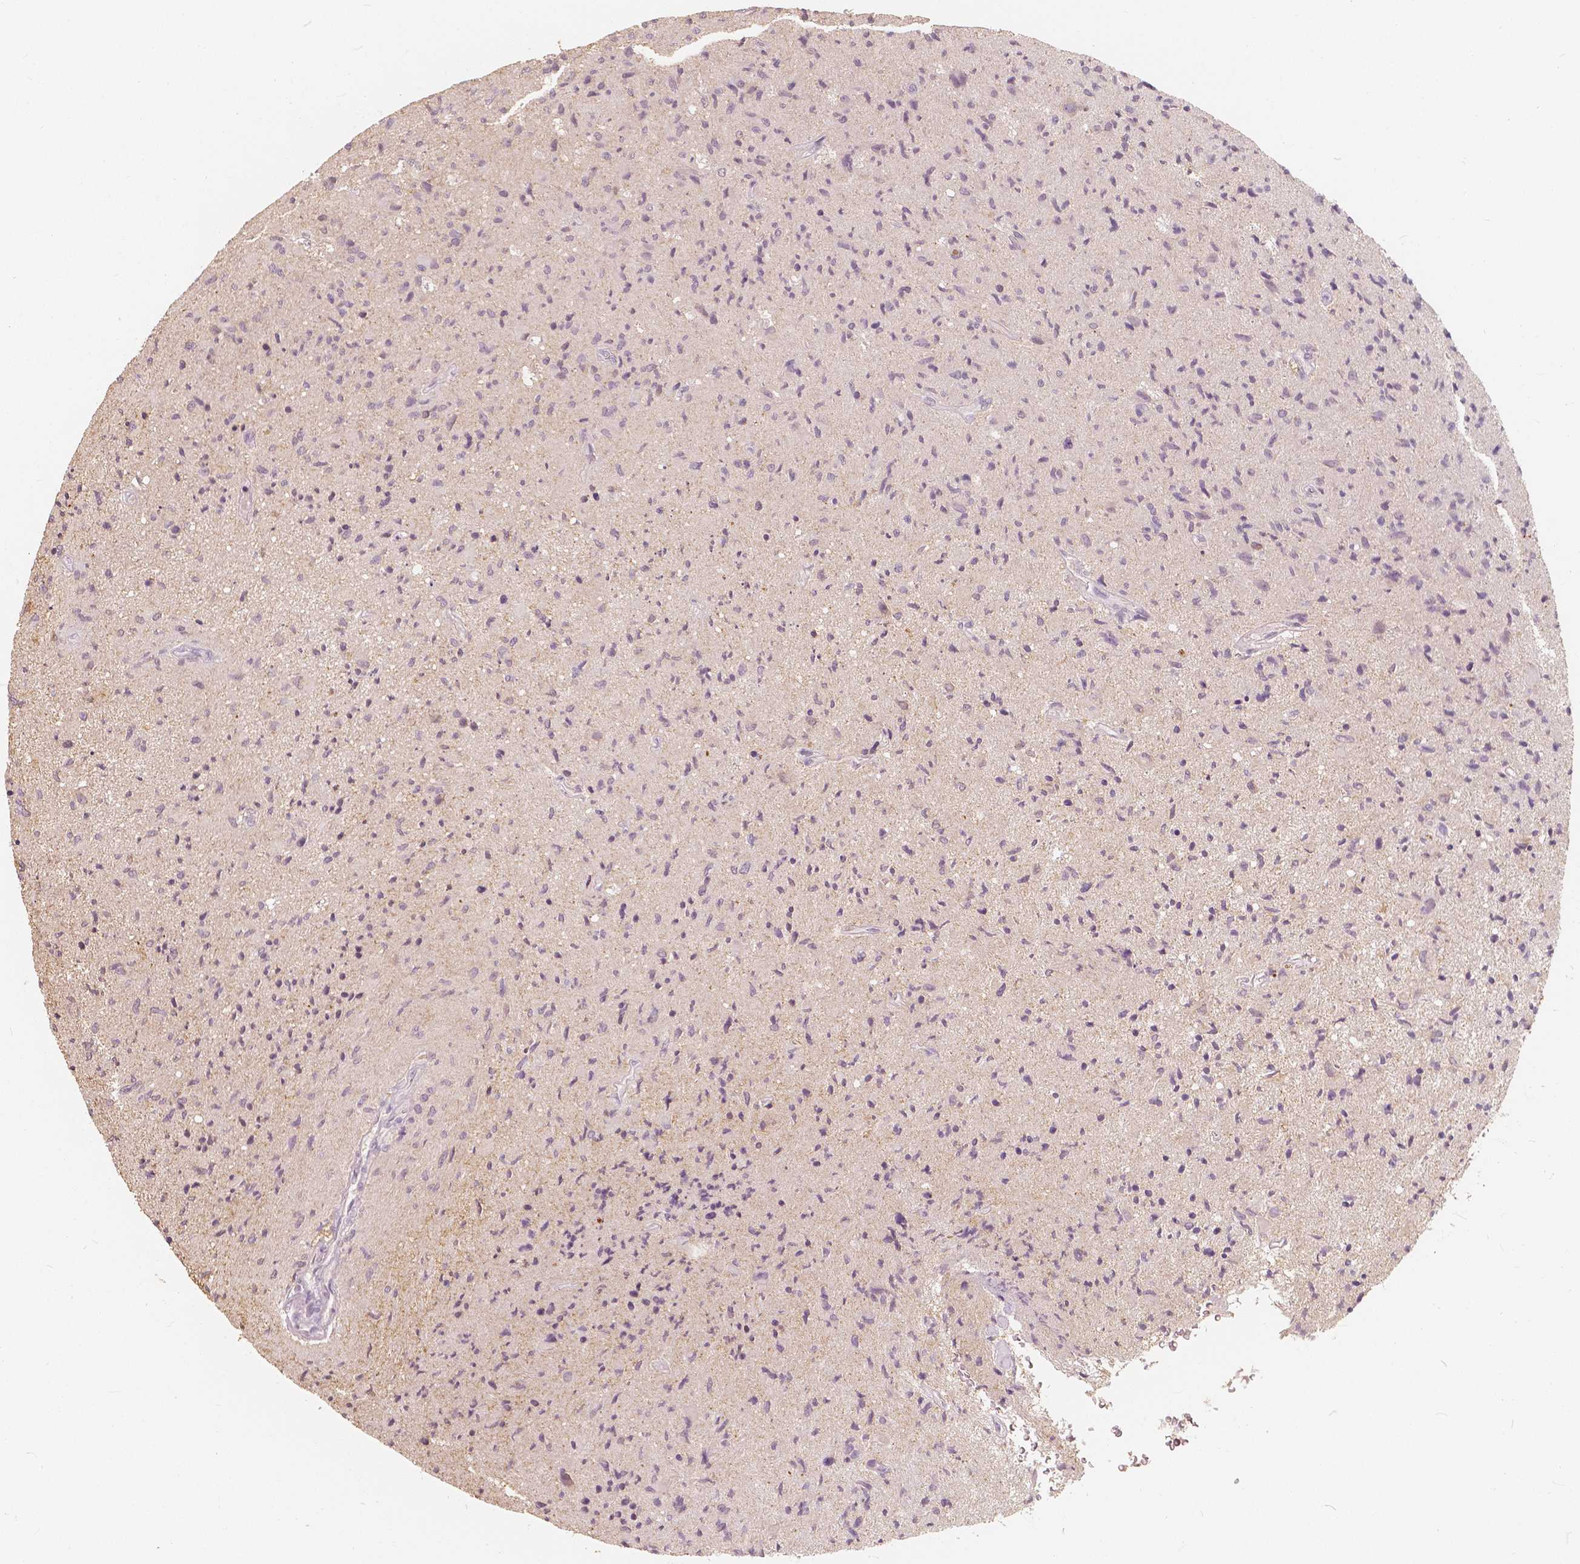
{"staining": {"intensity": "negative", "quantity": "none", "location": "none"}, "tissue": "glioma", "cell_type": "Tumor cells", "image_type": "cancer", "snomed": [{"axis": "morphology", "description": "Glioma, malignant, High grade"}, {"axis": "topography", "description": "Brain"}], "caption": "Tumor cells show no significant staining in glioma. (DAB immunohistochemistry (IHC) visualized using brightfield microscopy, high magnification).", "gene": "SAT2", "patient": {"sex": "male", "age": 54}}